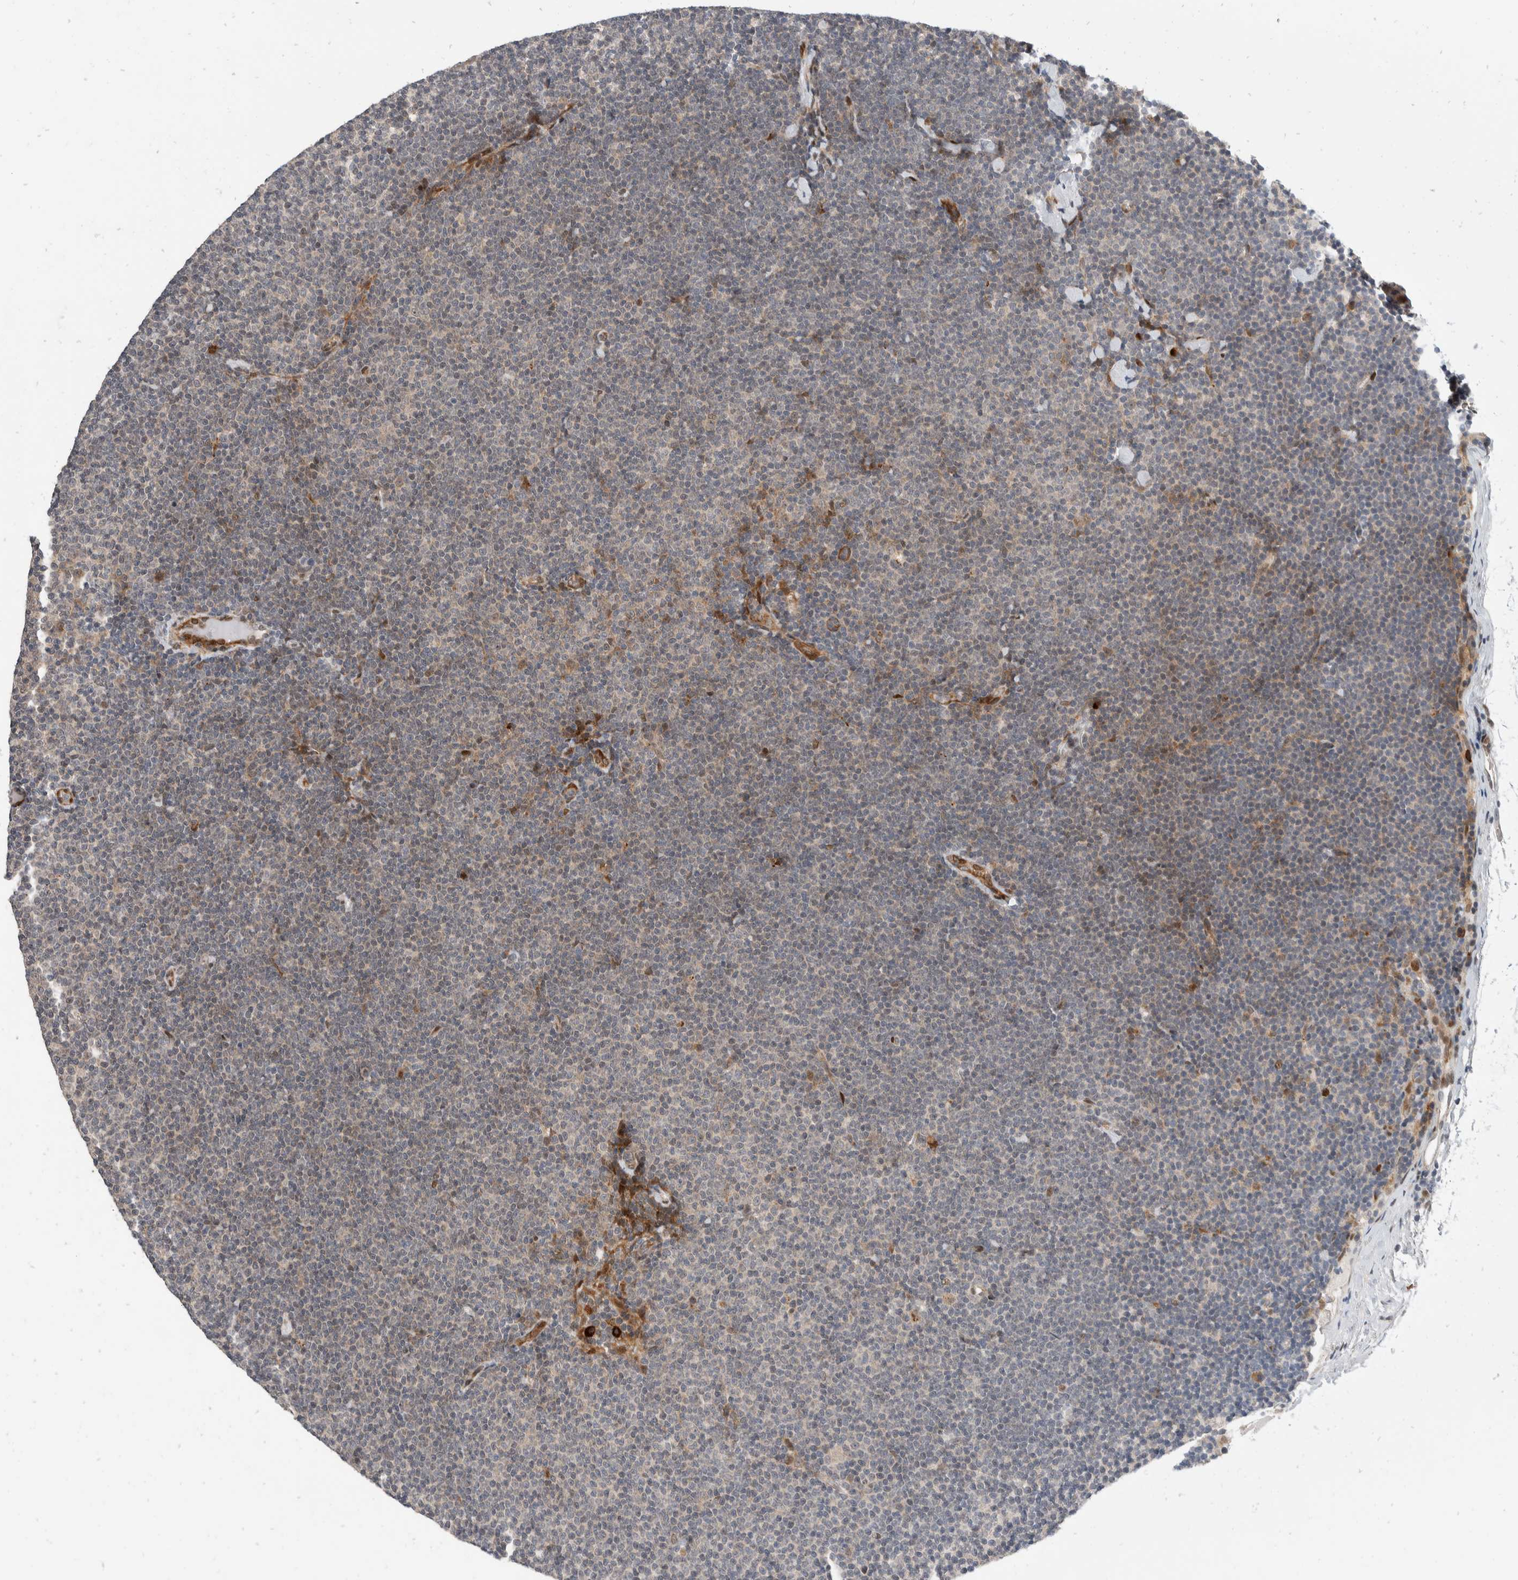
{"staining": {"intensity": "weak", "quantity": "<25%", "location": "cytoplasmic/membranous"}, "tissue": "lymphoma", "cell_type": "Tumor cells", "image_type": "cancer", "snomed": [{"axis": "morphology", "description": "Malignant lymphoma, non-Hodgkin's type, Low grade"}, {"axis": "topography", "description": "Lymph node"}], "caption": "A high-resolution image shows immunohistochemistry staining of malignant lymphoma, non-Hodgkin's type (low-grade), which exhibits no significant expression in tumor cells.", "gene": "ZNF703", "patient": {"sex": "female", "age": 53}}